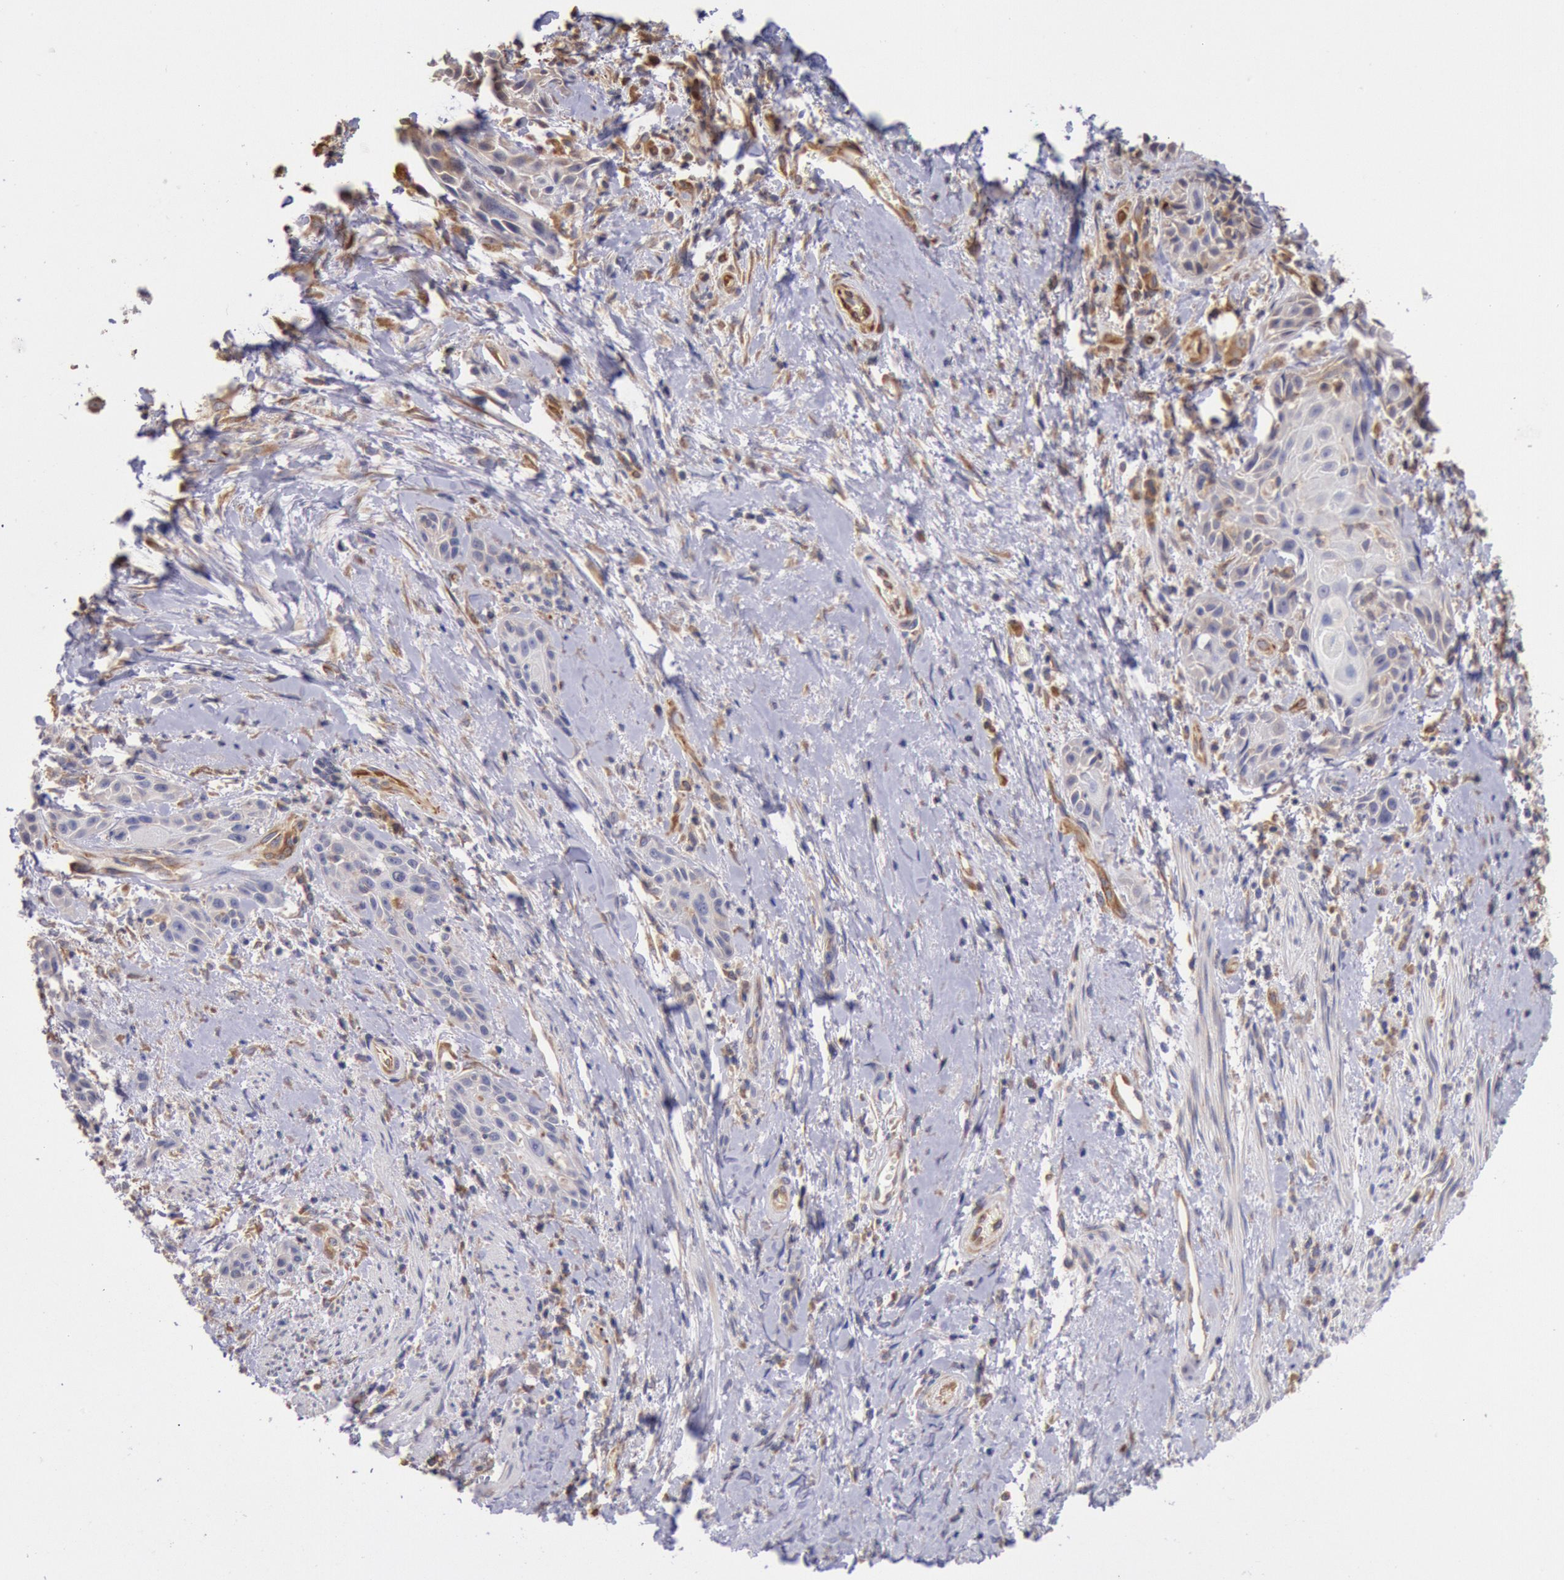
{"staining": {"intensity": "moderate", "quantity": ">75%", "location": "cytoplasmic/membranous"}, "tissue": "skin cancer", "cell_type": "Tumor cells", "image_type": "cancer", "snomed": [{"axis": "morphology", "description": "Squamous cell carcinoma, NOS"}, {"axis": "topography", "description": "Skin"}, {"axis": "topography", "description": "Anal"}], "caption": "IHC staining of squamous cell carcinoma (skin), which exhibits medium levels of moderate cytoplasmic/membranous expression in approximately >75% of tumor cells indicating moderate cytoplasmic/membranous protein expression. The staining was performed using DAB (3,3'-diaminobenzidine) (brown) for protein detection and nuclei were counterstained in hematoxylin (blue).", "gene": "DRG1", "patient": {"sex": "male", "age": 64}}